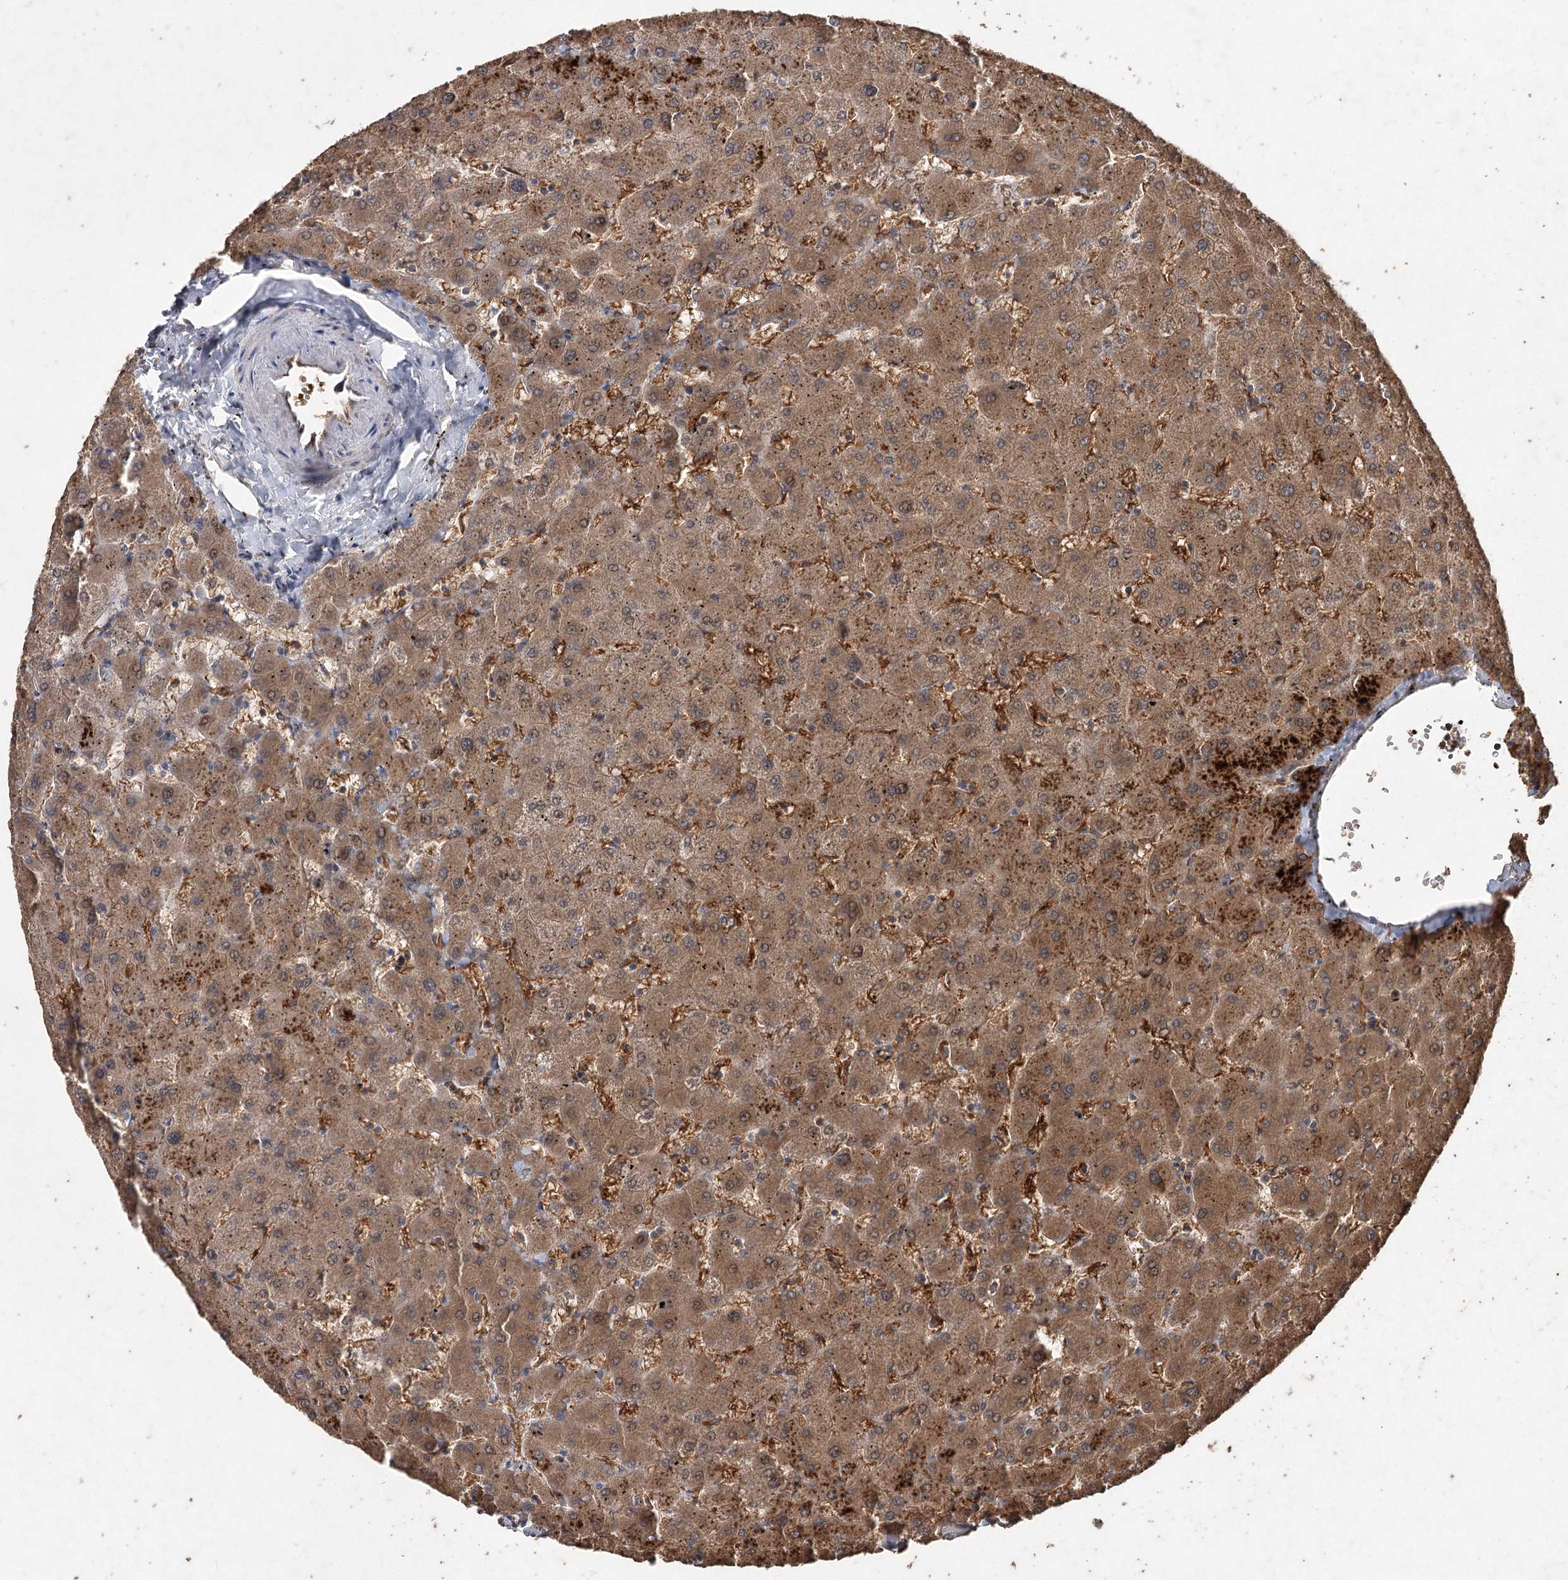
{"staining": {"intensity": "moderate", "quantity": ">75%", "location": "nuclear"}, "tissue": "liver", "cell_type": "Cholangiocytes", "image_type": "normal", "snomed": [{"axis": "morphology", "description": "Normal tissue, NOS"}, {"axis": "topography", "description": "Liver"}], "caption": "Protein expression analysis of unremarkable liver reveals moderate nuclear expression in approximately >75% of cholangiocytes.", "gene": "FBXO7", "patient": {"sex": "female", "age": 63}}